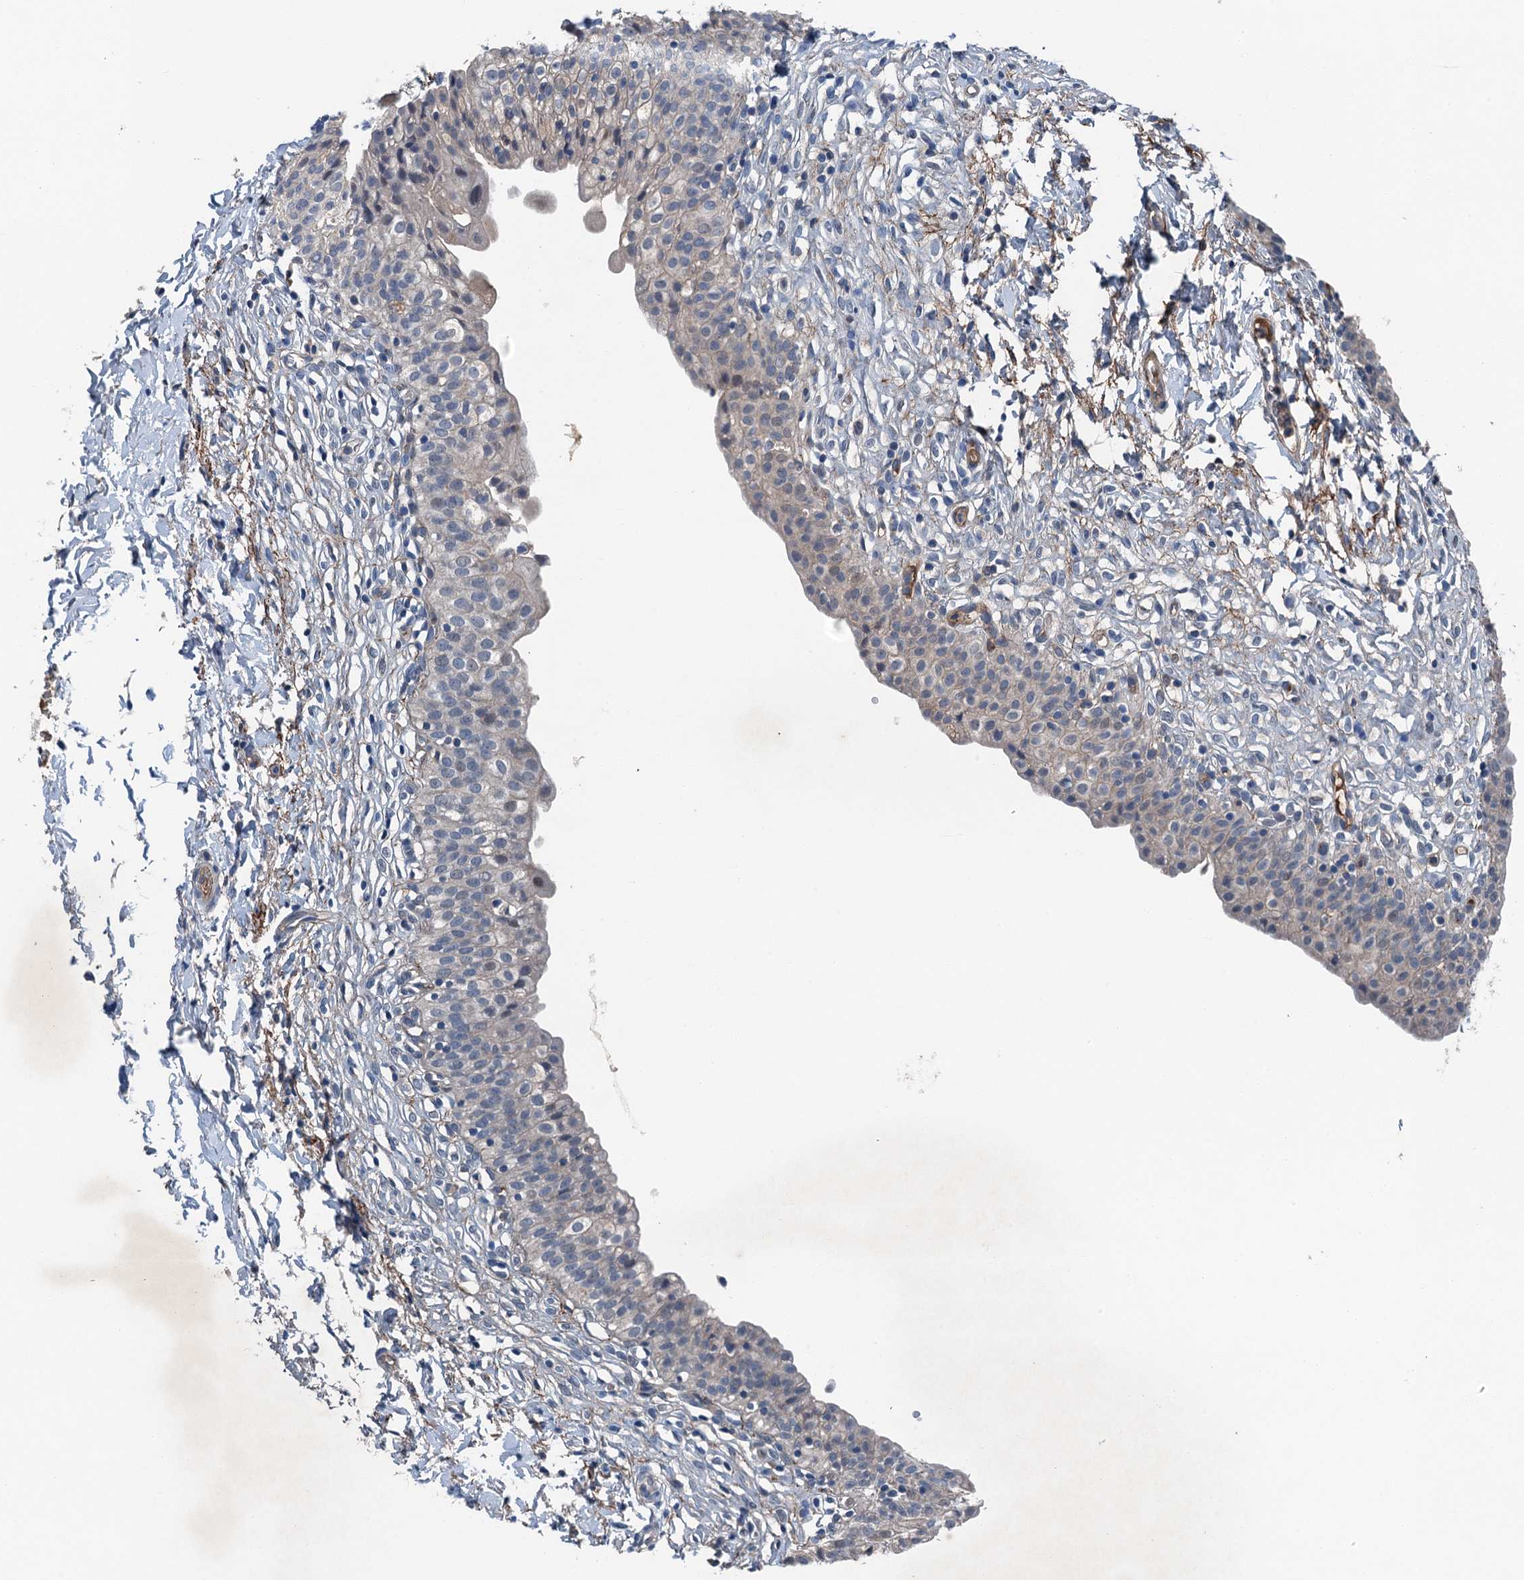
{"staining": {"intensity": "strong", "quantity": "25%-75%", "location": "cytoplasmic/membranous"}, "tissue": "urinary bladder", "cell_type": "Urothelial cells", "image_type": "normal", "snomed": [{"axis": "morphology", "description": "Normal tissue, NOS"}, {"axis": "topography", "description": "Urinary bladder"}], "caption": "Immunohistochemistry (IHC) (DAB) staining of normal human urinary bladder reveals strong cytoplasmic/membranous protein positivity in approximately 25%-75% of urothelial cells.", "gene": "SLC2A10", "patient": {"sex": "male", "age": 55}}